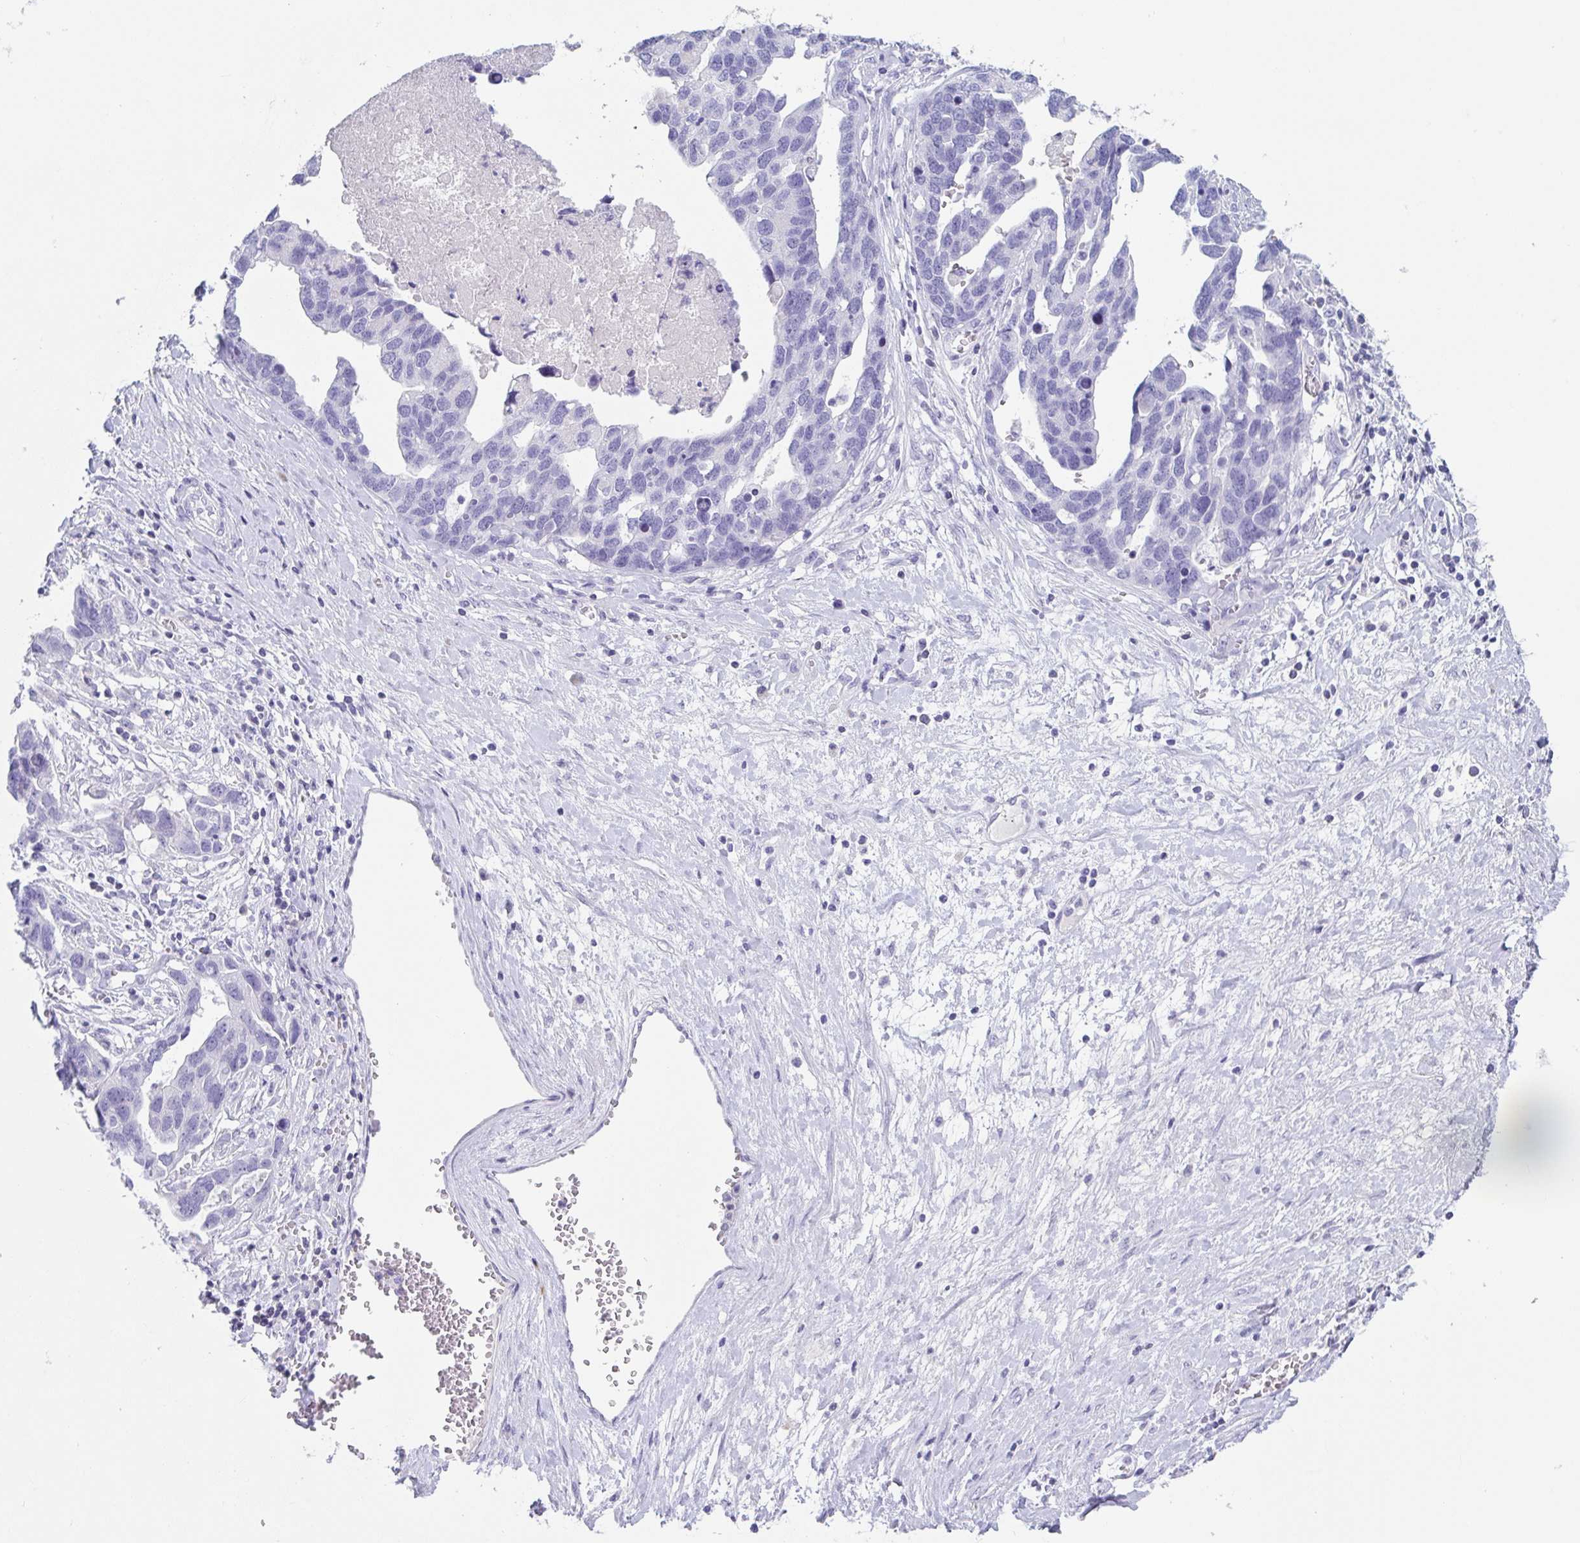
{"staining": {"intensity": "negative", "quantity": "none", "location": "none"}, "tissue": "ovarian cancer", "cell_type": "Tumor cells", "image_type": "cancer", "snomed": [{"axis": "morphology", "description": "Cystadenocarcinoma, serous, NOS"}, {"axis": "topography", "description": "Ovary"}], "caption": "The IHC image has no significant expression in tumor cells of ovarian cancer tissue.", "gene": "PLA2G1B", "patient": {"sex": "female", "age": 54}}